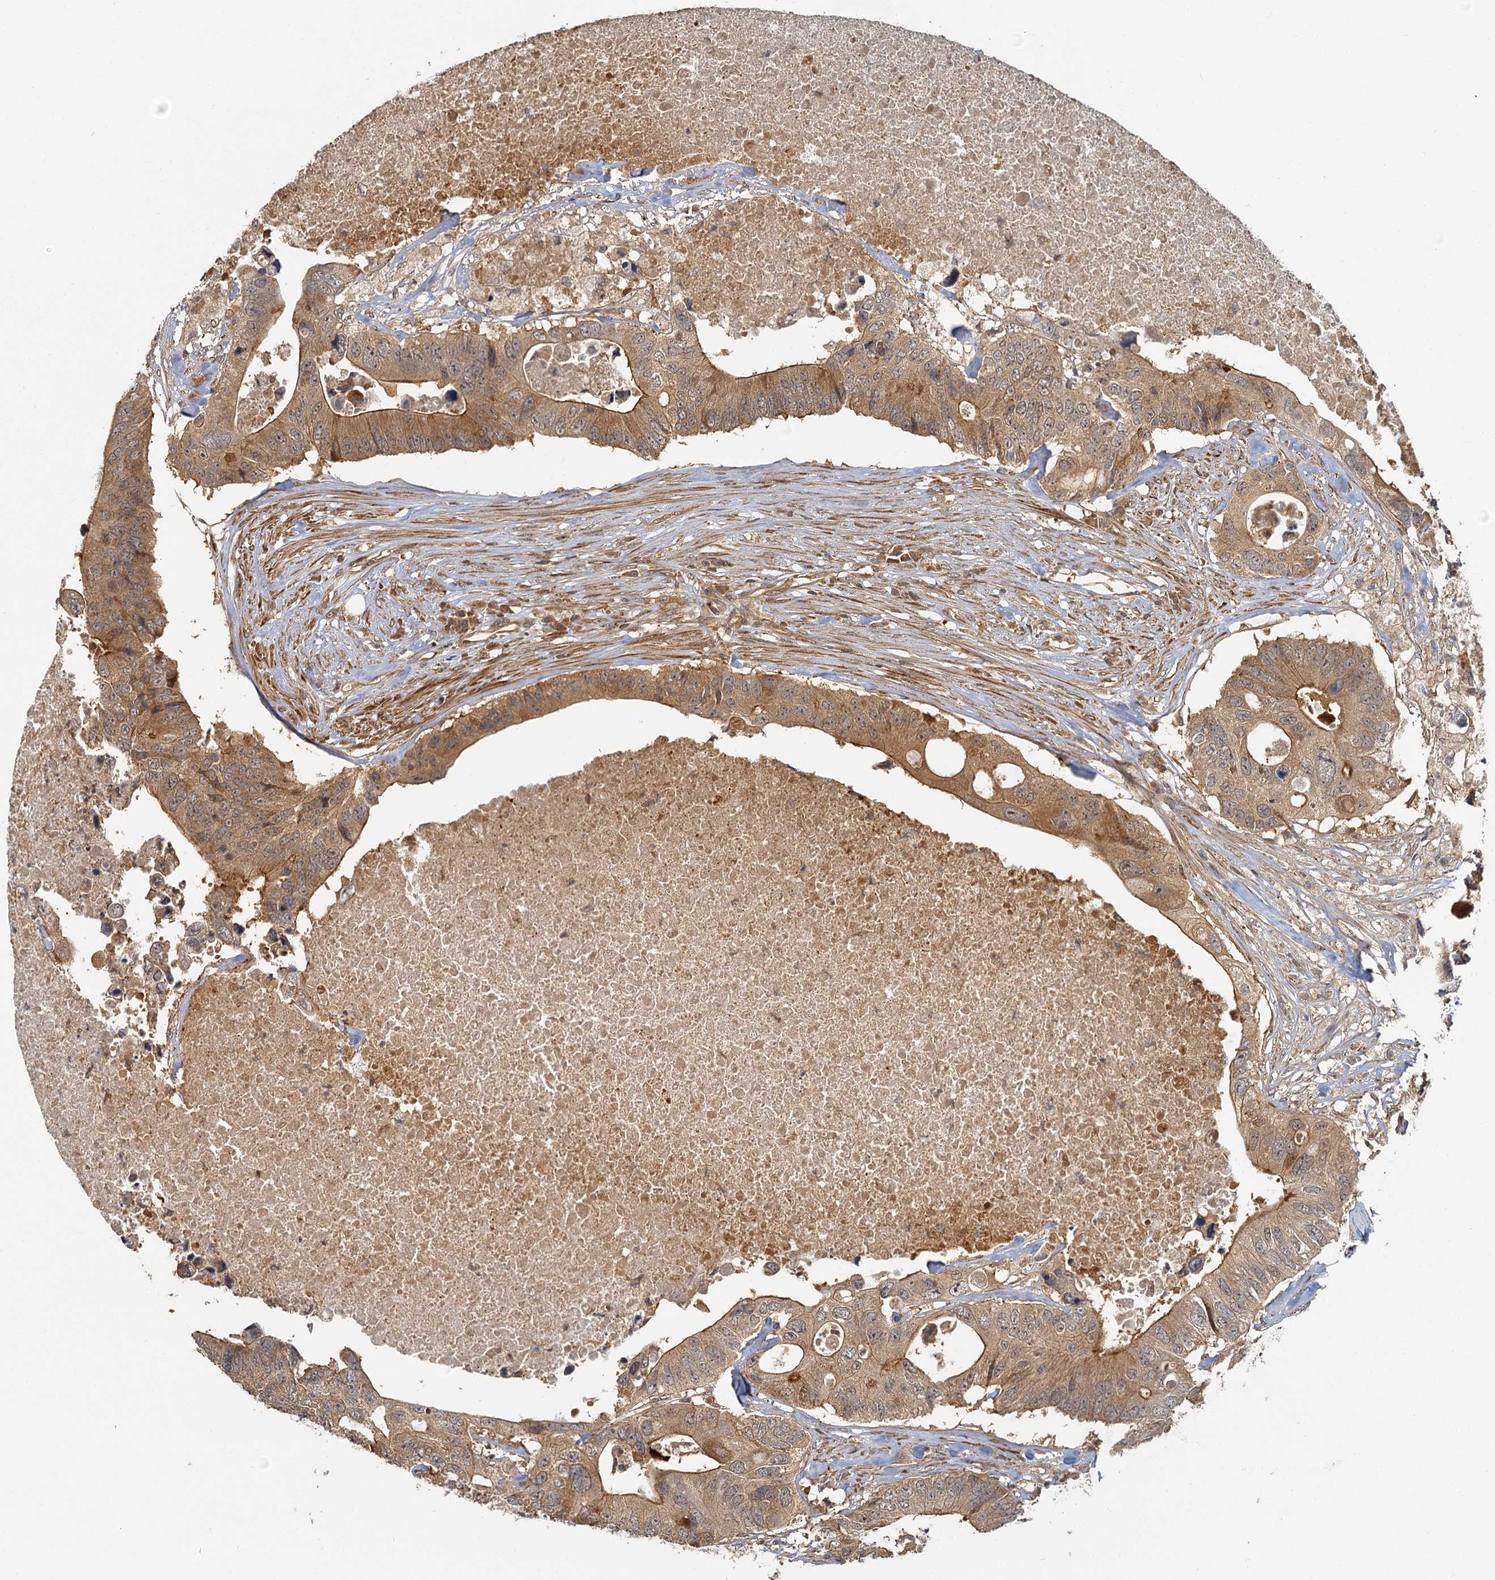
{"staining": {"intensity": "moderate", "quantity": ">75%", "location": "cytoplasmic/membranous"}, "tissue": "colorectal cancer", "cell_type": "Tumor cells", "image_type": "cancer", "snomed": [{"axis": "morphology", "description": "Adenocarcinoma, NOS"}, {"axis": "topography", "description": "Colon"}], "caption": "Protein positivity by immunohistochemistry (IHC) reveals moderate cytoplasmic/membranous staining in approximately >75% of tumor cells in adenocarcinoma (colorectal). (DAB (3,3'-diaminobenzidine) IHC with brightfield microscopy, high magnification).", "gene": "ZNF549", "patient": {"sex": "male", "age": 71}}